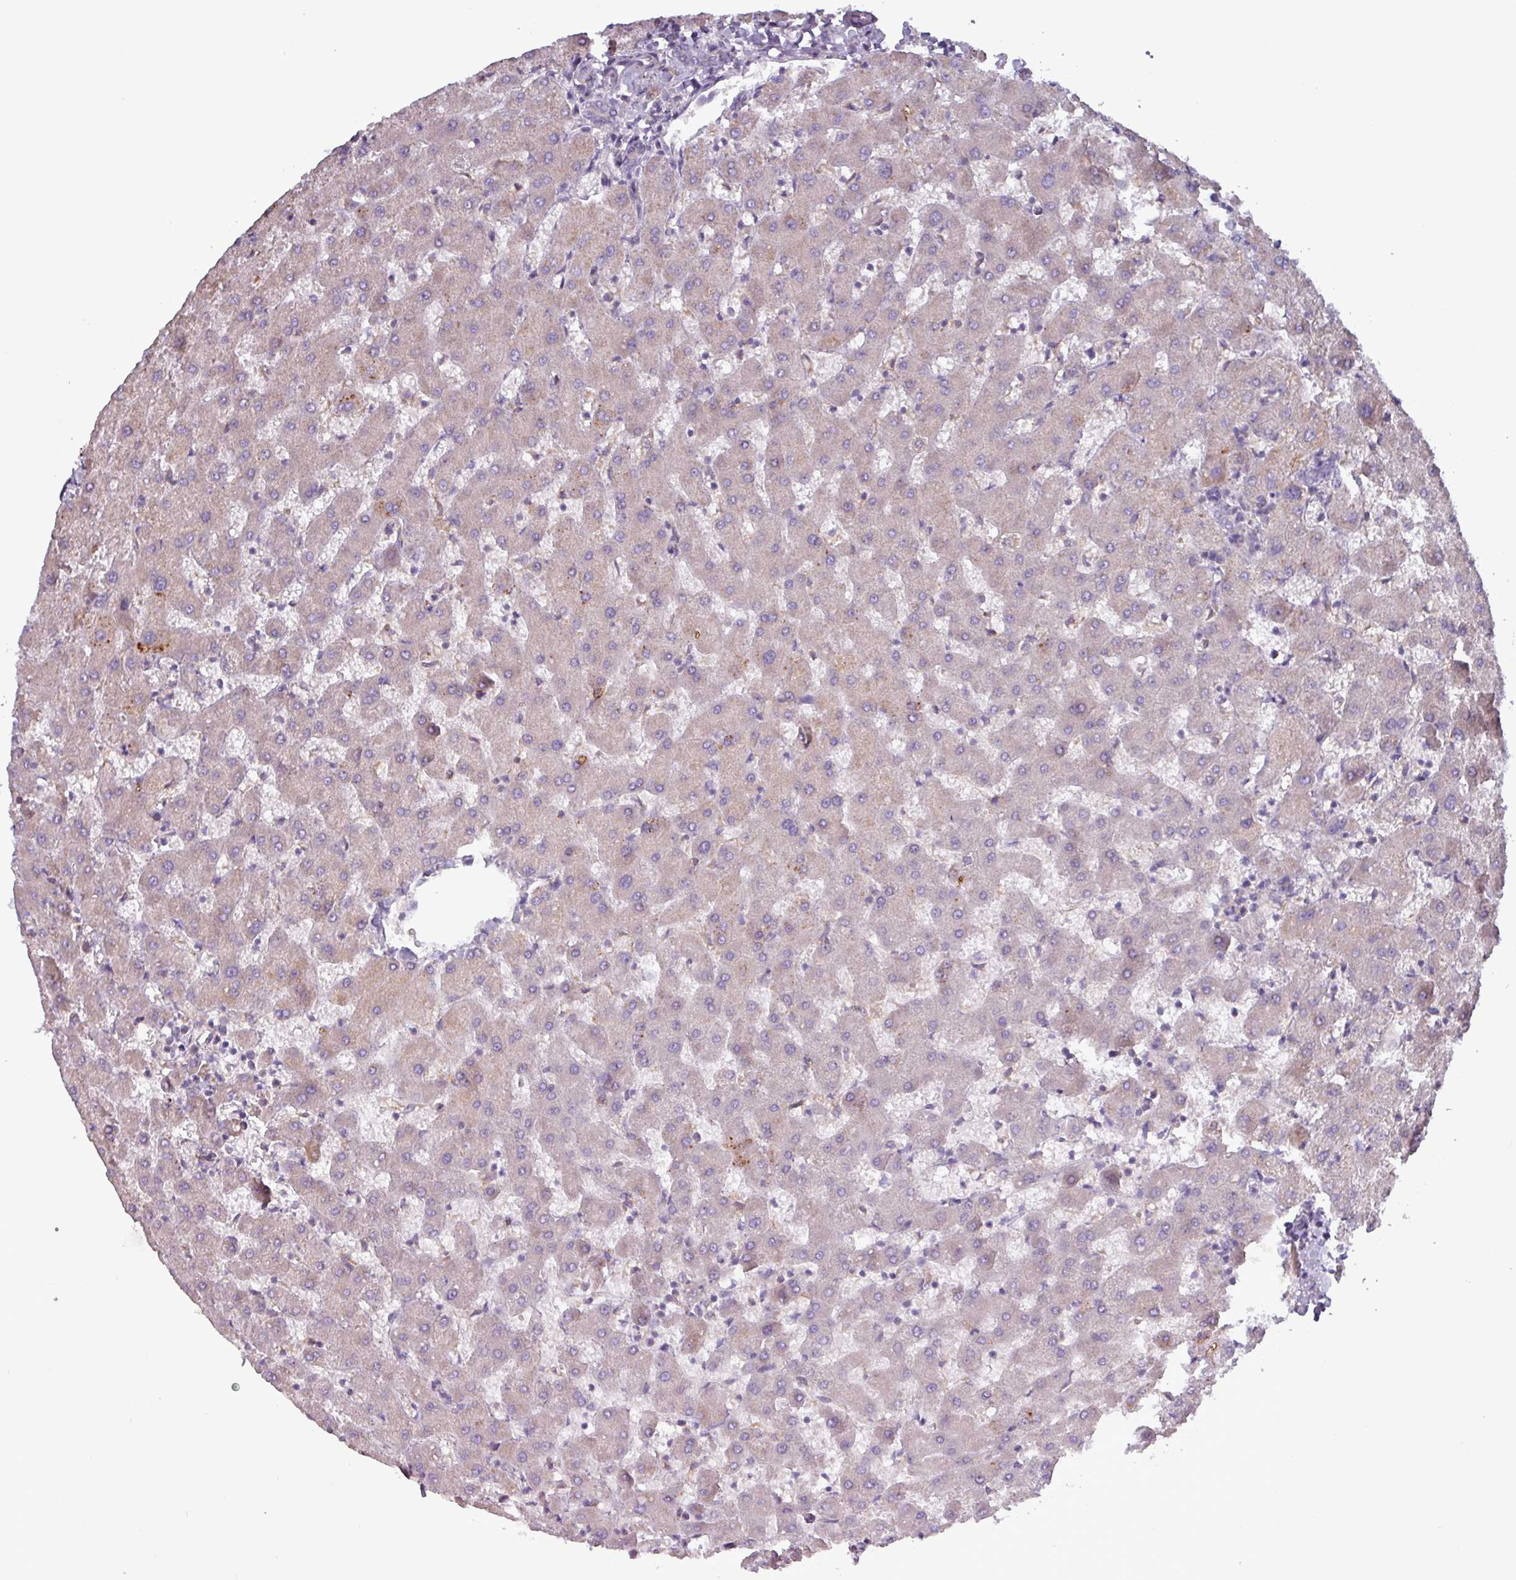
{"staining": {"intensity": "negative", "quantity": "none", "location": "none"}, "tissue": "liver", "cell_type": "Cholangiocytes", "image_type": "normal", "snomed": [{"axis": "morphology", "description": "Normal tissue, NOS"}, {"axis": "topography", "description": "Liver"}], "caption": "Immunohistochemistry (IHC) histopathology image of benign liver stained for a protein (brown), which displays no positivity in cholangiocytes. (DAB (3,3'-diaminobenzidine) IHC, high magnification).", "gene": "PLIN2", "patient": {"sex": "female", "age": 63}}